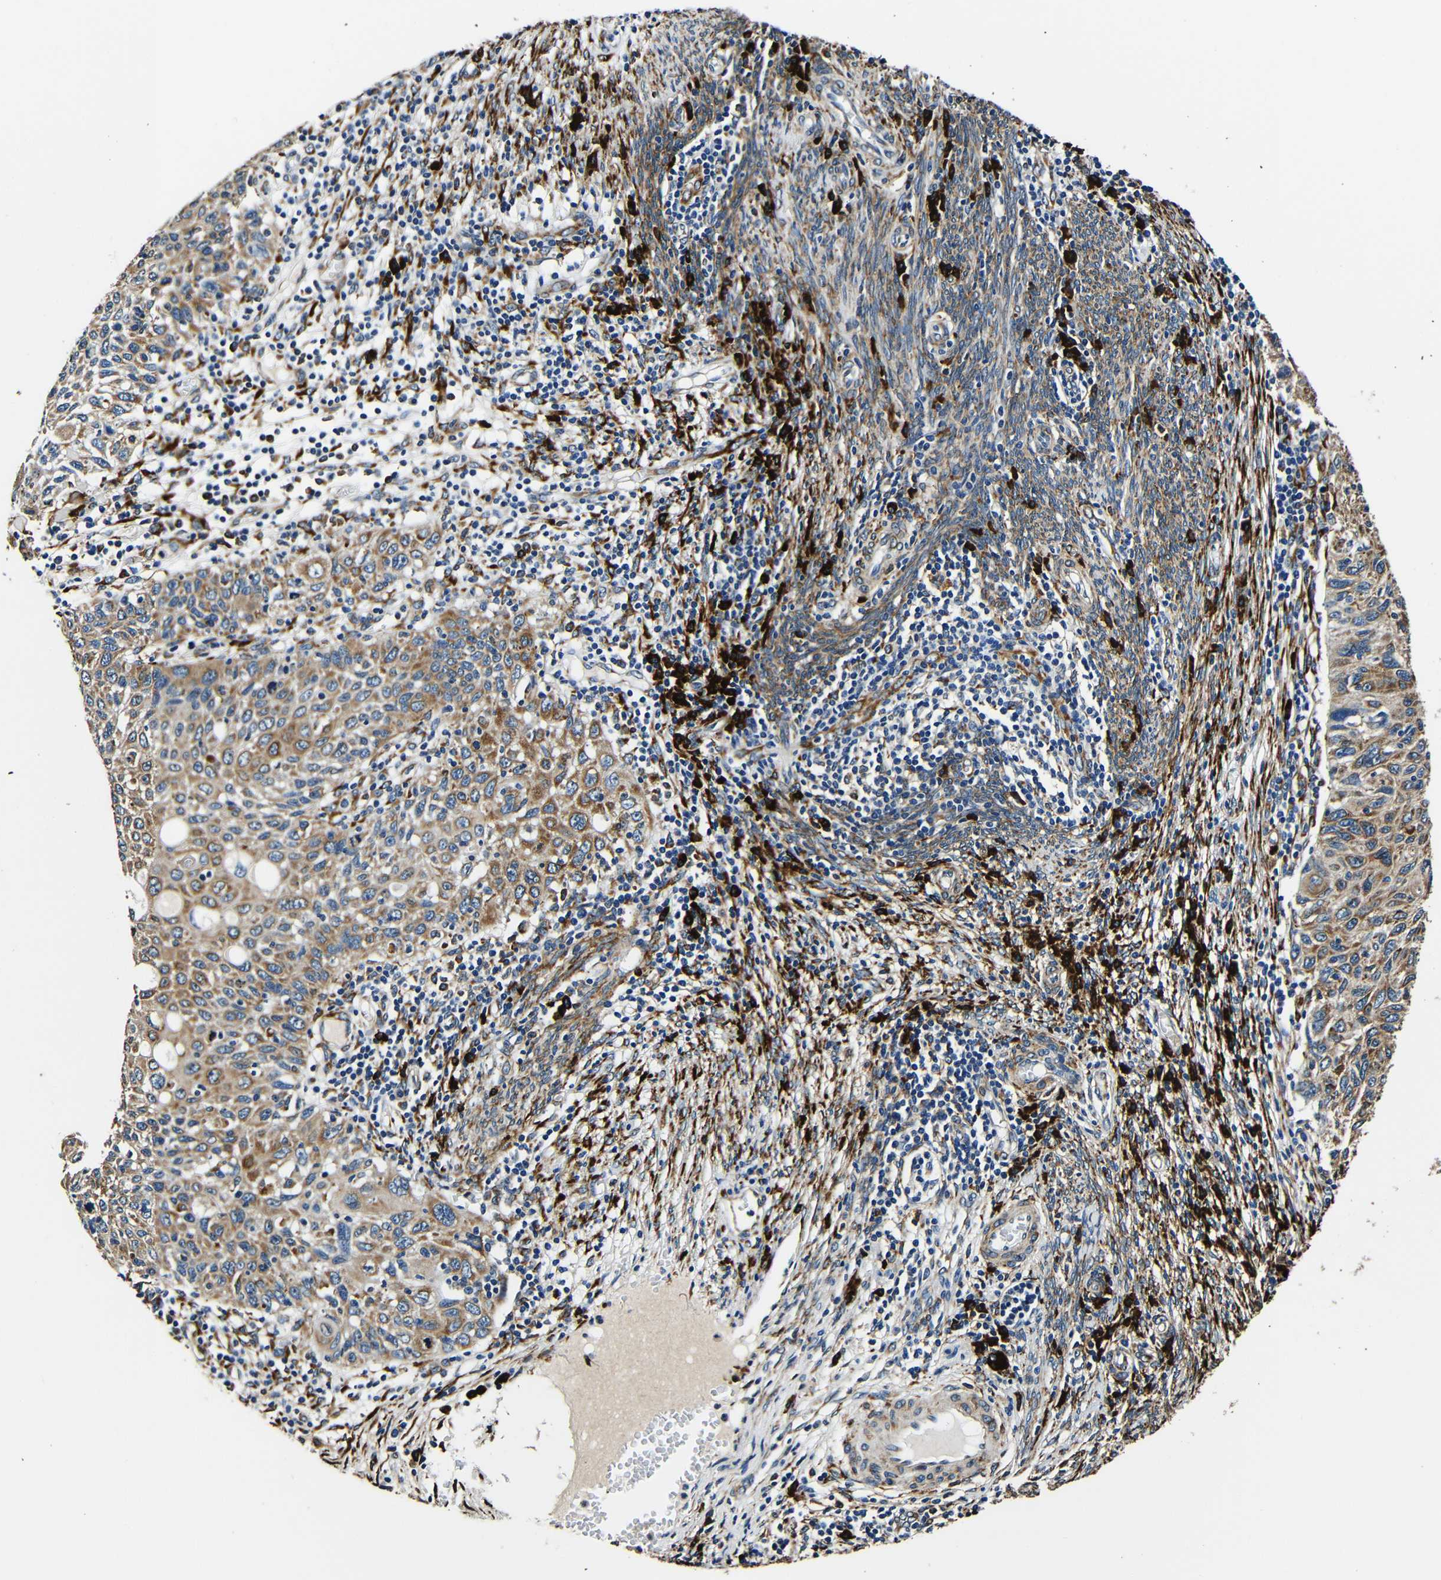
{"staining": {"intensity": "moderate", "quantity": ">75%", "location": "cytoplasmic/membranous"}, "tissue": "cervical cancer", "cell_type": "Tumor cells", "image_type": "cancer", "snomed": [{"axis": "morphology", "description": "Squamous cell carcinoma, NOS"}, {"axis": "topography", "description": "Cervix"}], "caption": "This micrograph displays immunohistochemistry (IHC) staining of cervical cancer, with medium moderate cytoplasmic/membranous staining in approximately >75% of tumor cells.", "gene": "RRBP1", "patient": {"sex": "female", "age": 70}}